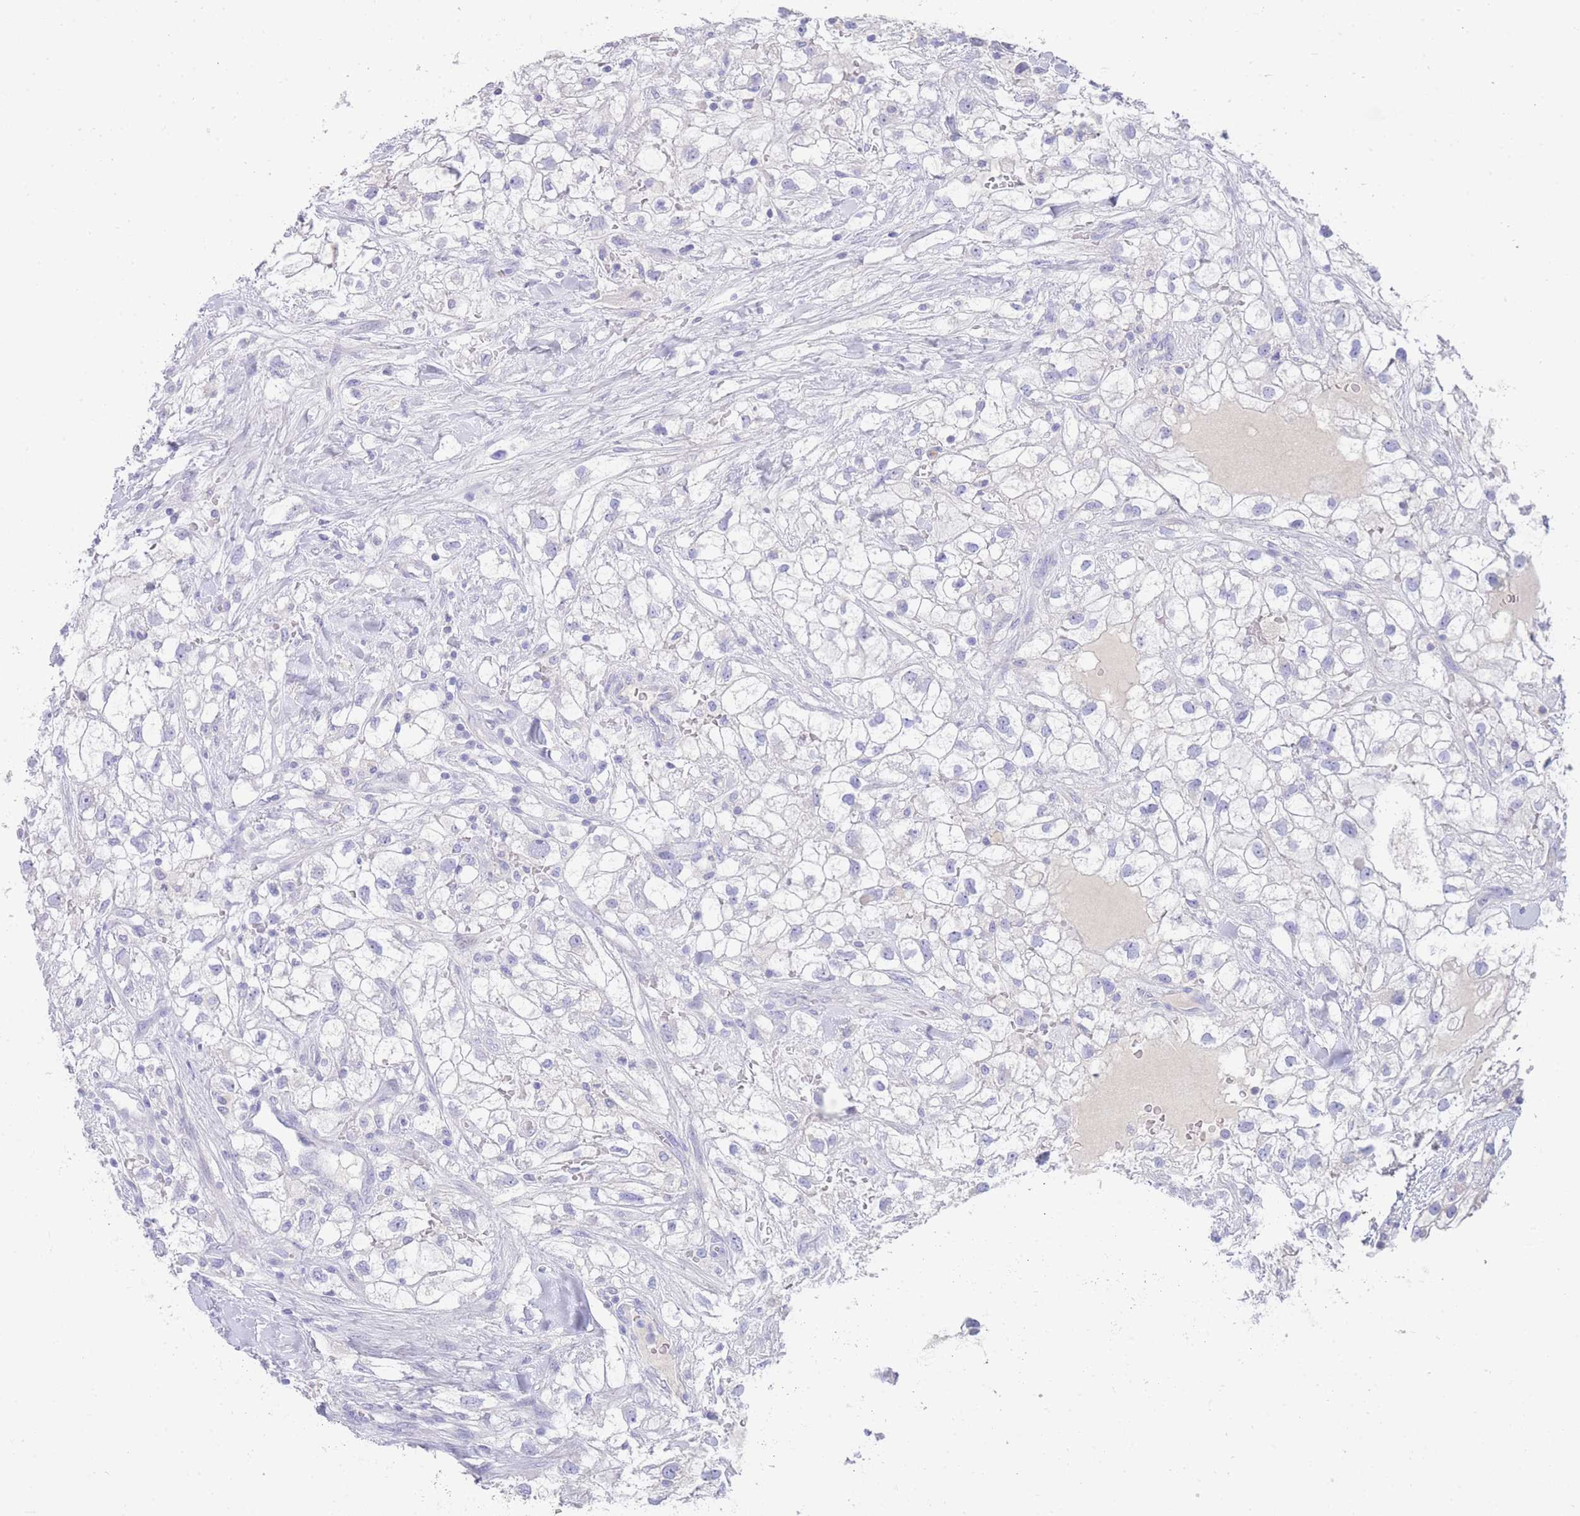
{"staining": {"intensity": "negative", "quantity": "none", "location": "none"}, "tissue": "renal cancer", "cell_type": "Tumor cells", "image_type": "cancer", "snomed": [{"axis": "morphology", "description": "Adenocarcinoma, NOS"}, {"axis": "topography", "description": "Kidney"}], "caption": "The photomicrograph reveals no significant staining in tumor cells of renal cancer (adenocarcinoma).", "gene": "LRRC37A", "patient": {"sex": "male", "age": 59}}